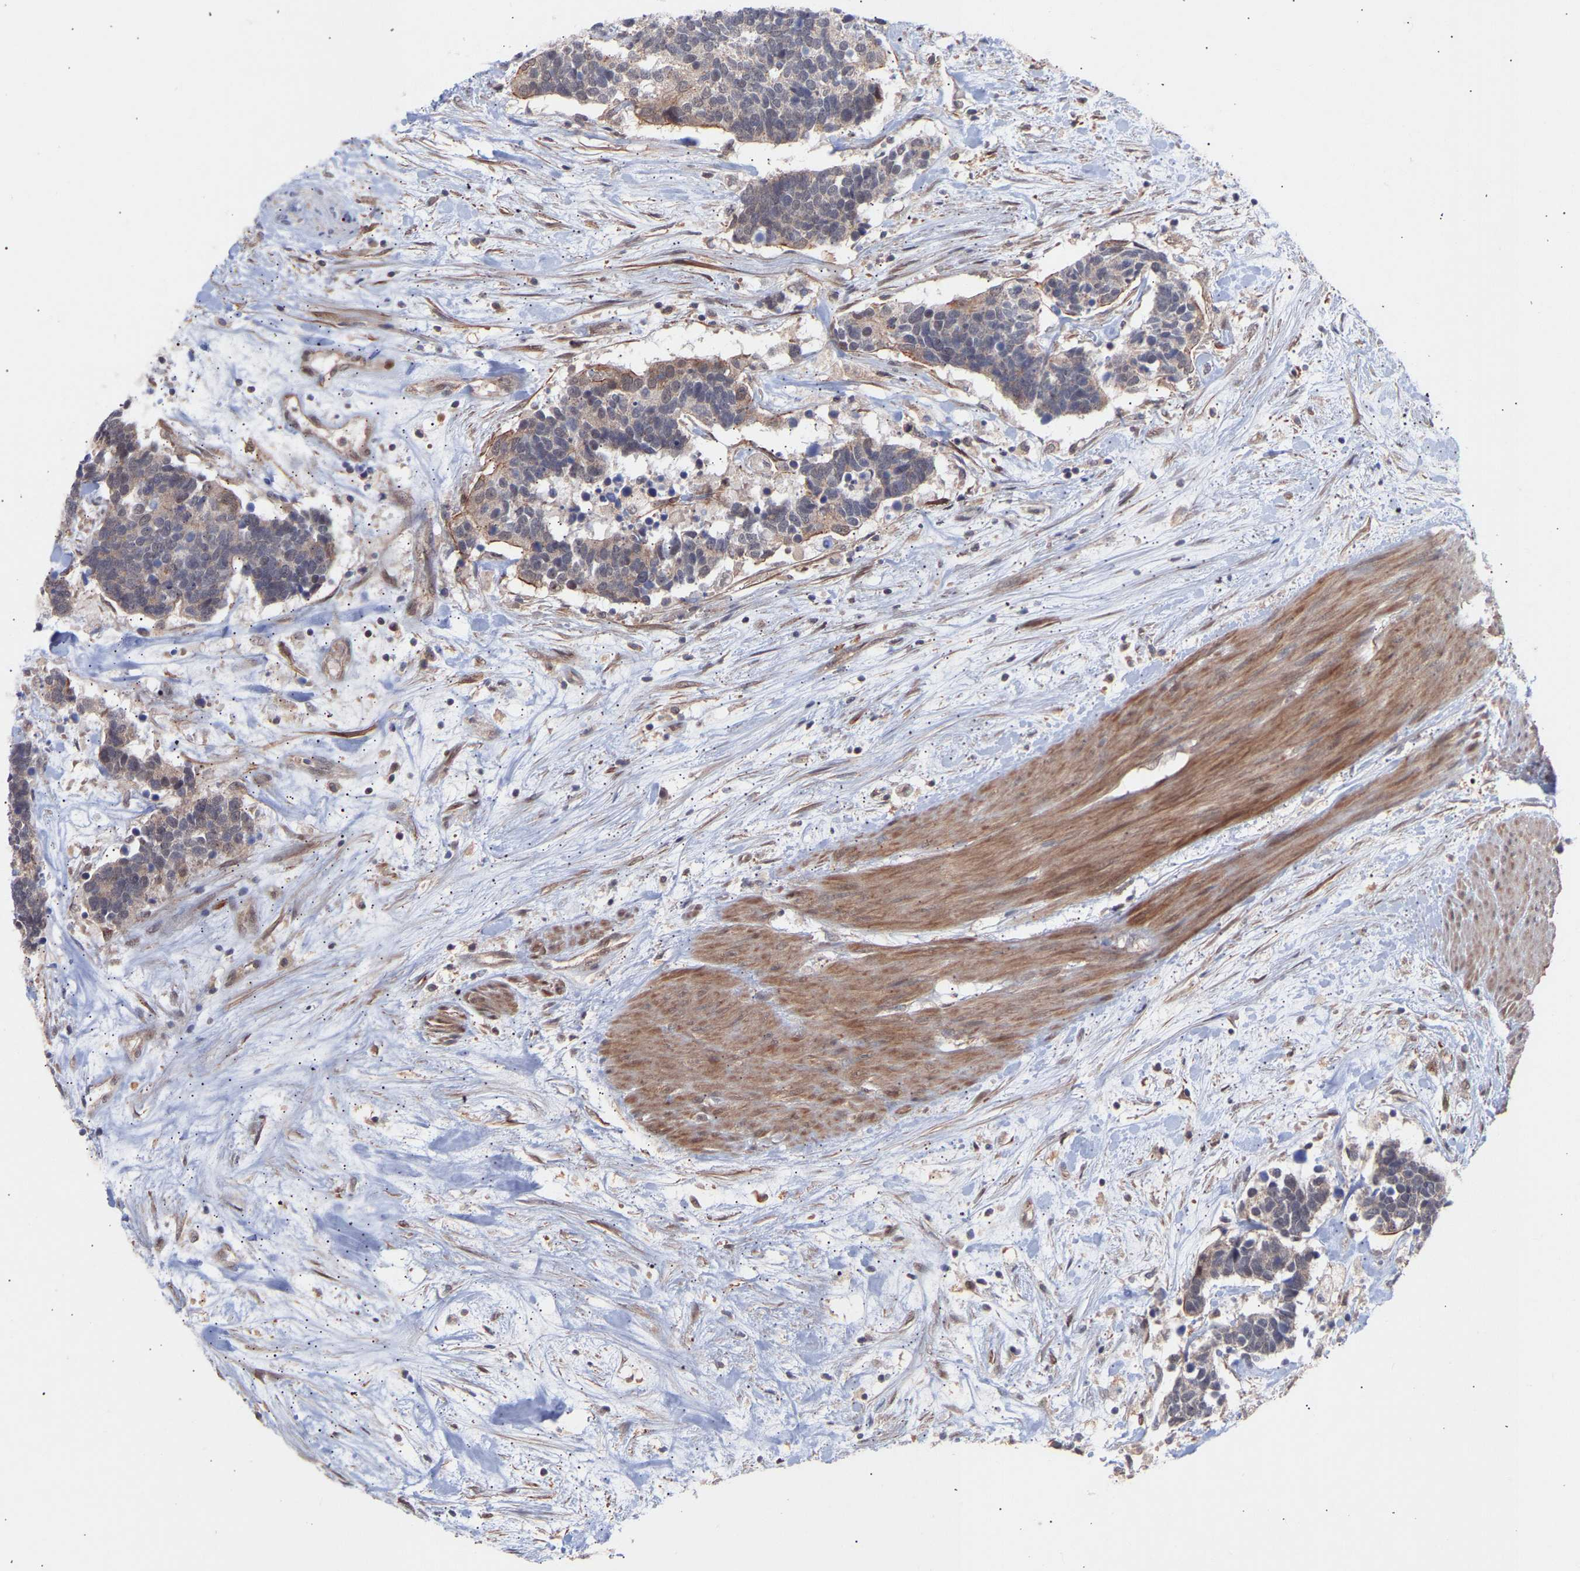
{"staining": {"intensity": "weak", "quantity": "<25%", "location": "cytoplasmic/membranous"}, "tissue": "carcinoid", "cell_type": "Tumor cells", "image_type": "cancer", "snomed": [{"axis": "morphology", "description": "Carcinoma, NOS"}, {"axis": "morphology", "description": "Carcinoid, malignant, NOS"}, {"axis": "topography", "description": "Urinary bladder"}], "caption": "There is no significant staining in tumor cells of malignant carcinoid.", "gene": "PDLIM5", "patient": {"sex": "male", "age": 57}}